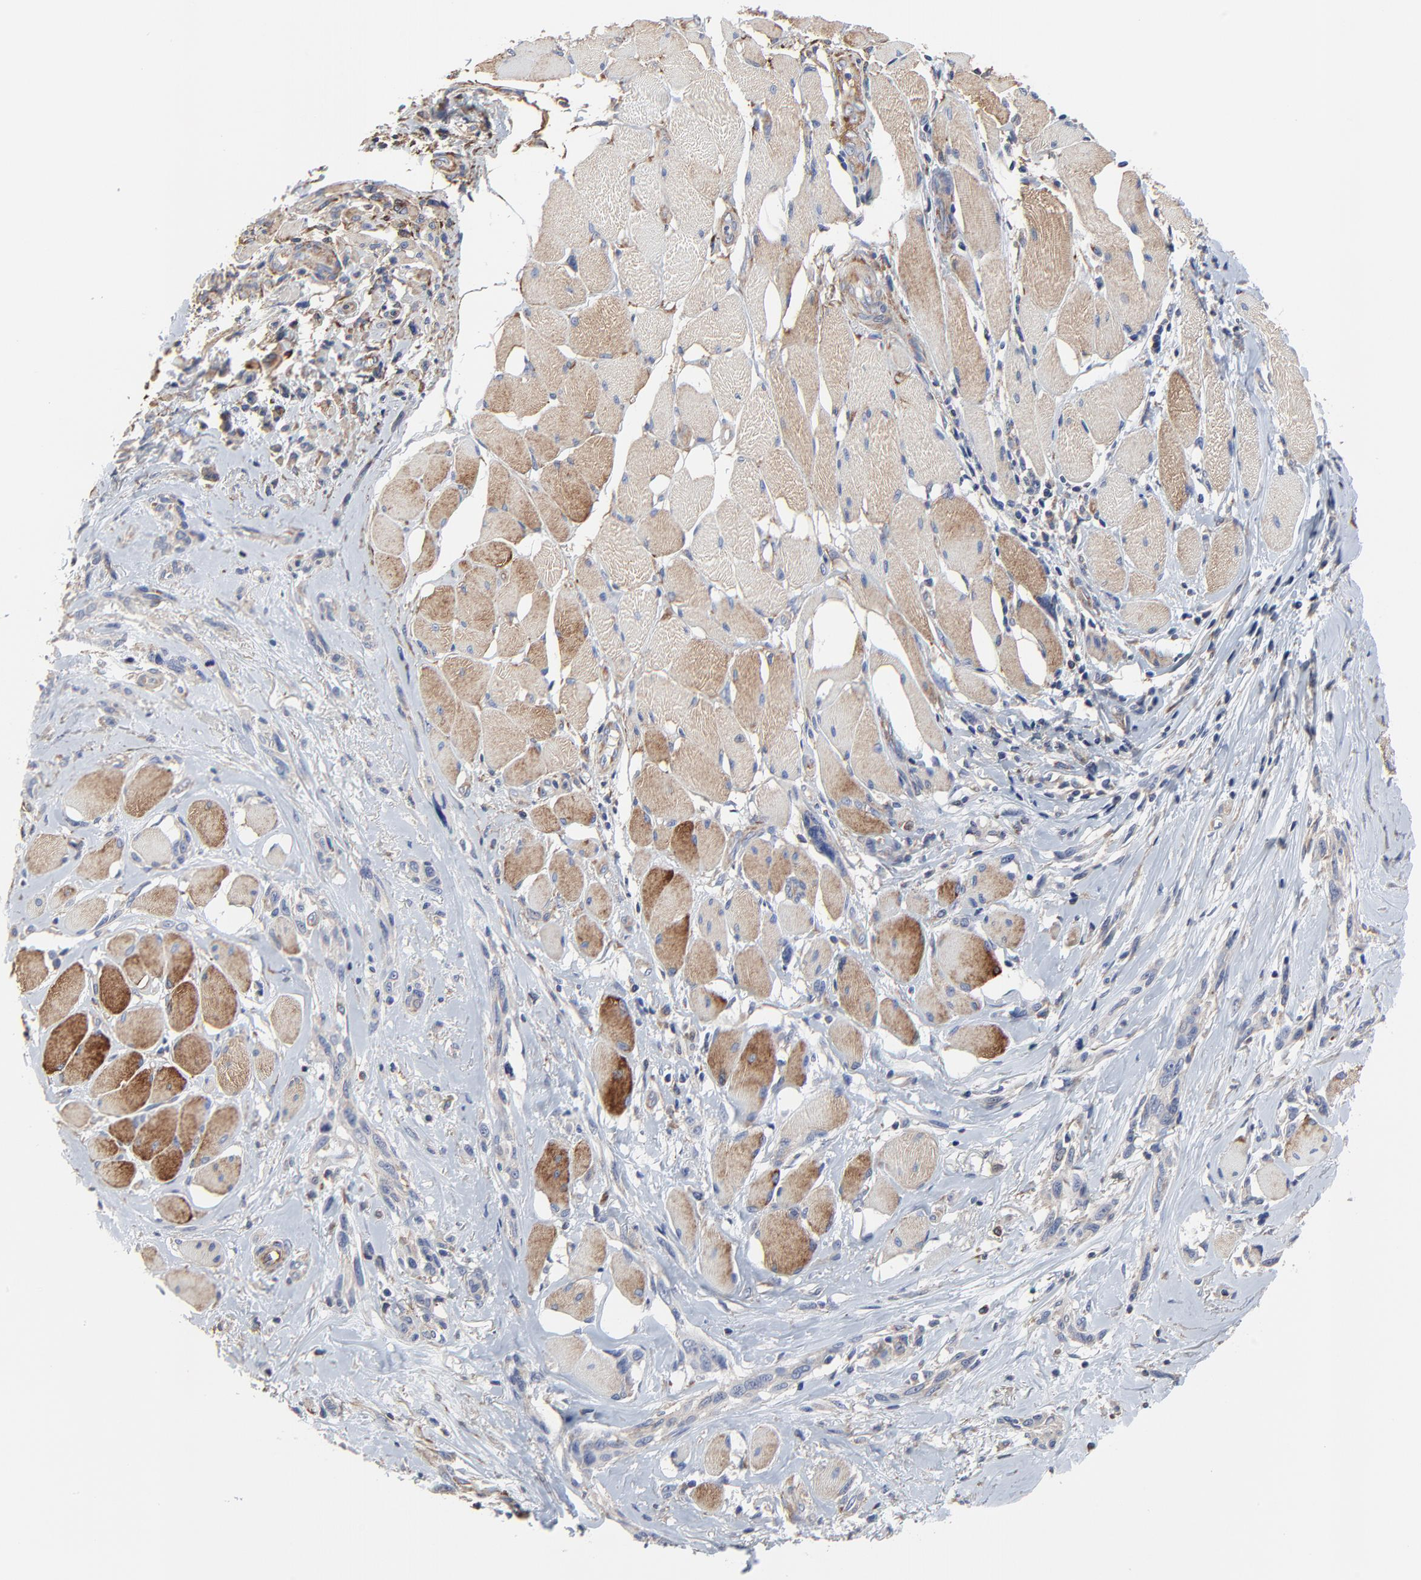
{"staining": {"intensity": "weak", "quantity": "25%-75%", "location": "cytoplasmic/membranous"}, "tissue": "melanoma", "cell_type": "Tumor cells", "image_type": "cancer", "snomed": [{"axis": "morphology", "description": "Malignant melanoma, NOS"}, {"axis": "topography", "description": "Skin"}], "caption": "Approximately 25%-75% of tumor cells in melanoma demonstrate weak cytoplasmic/membranous protein expression as visualized by brown immunohistochemical staining.", "gene": "NXF3", "patient": {"sex": "male", "age": 91}}